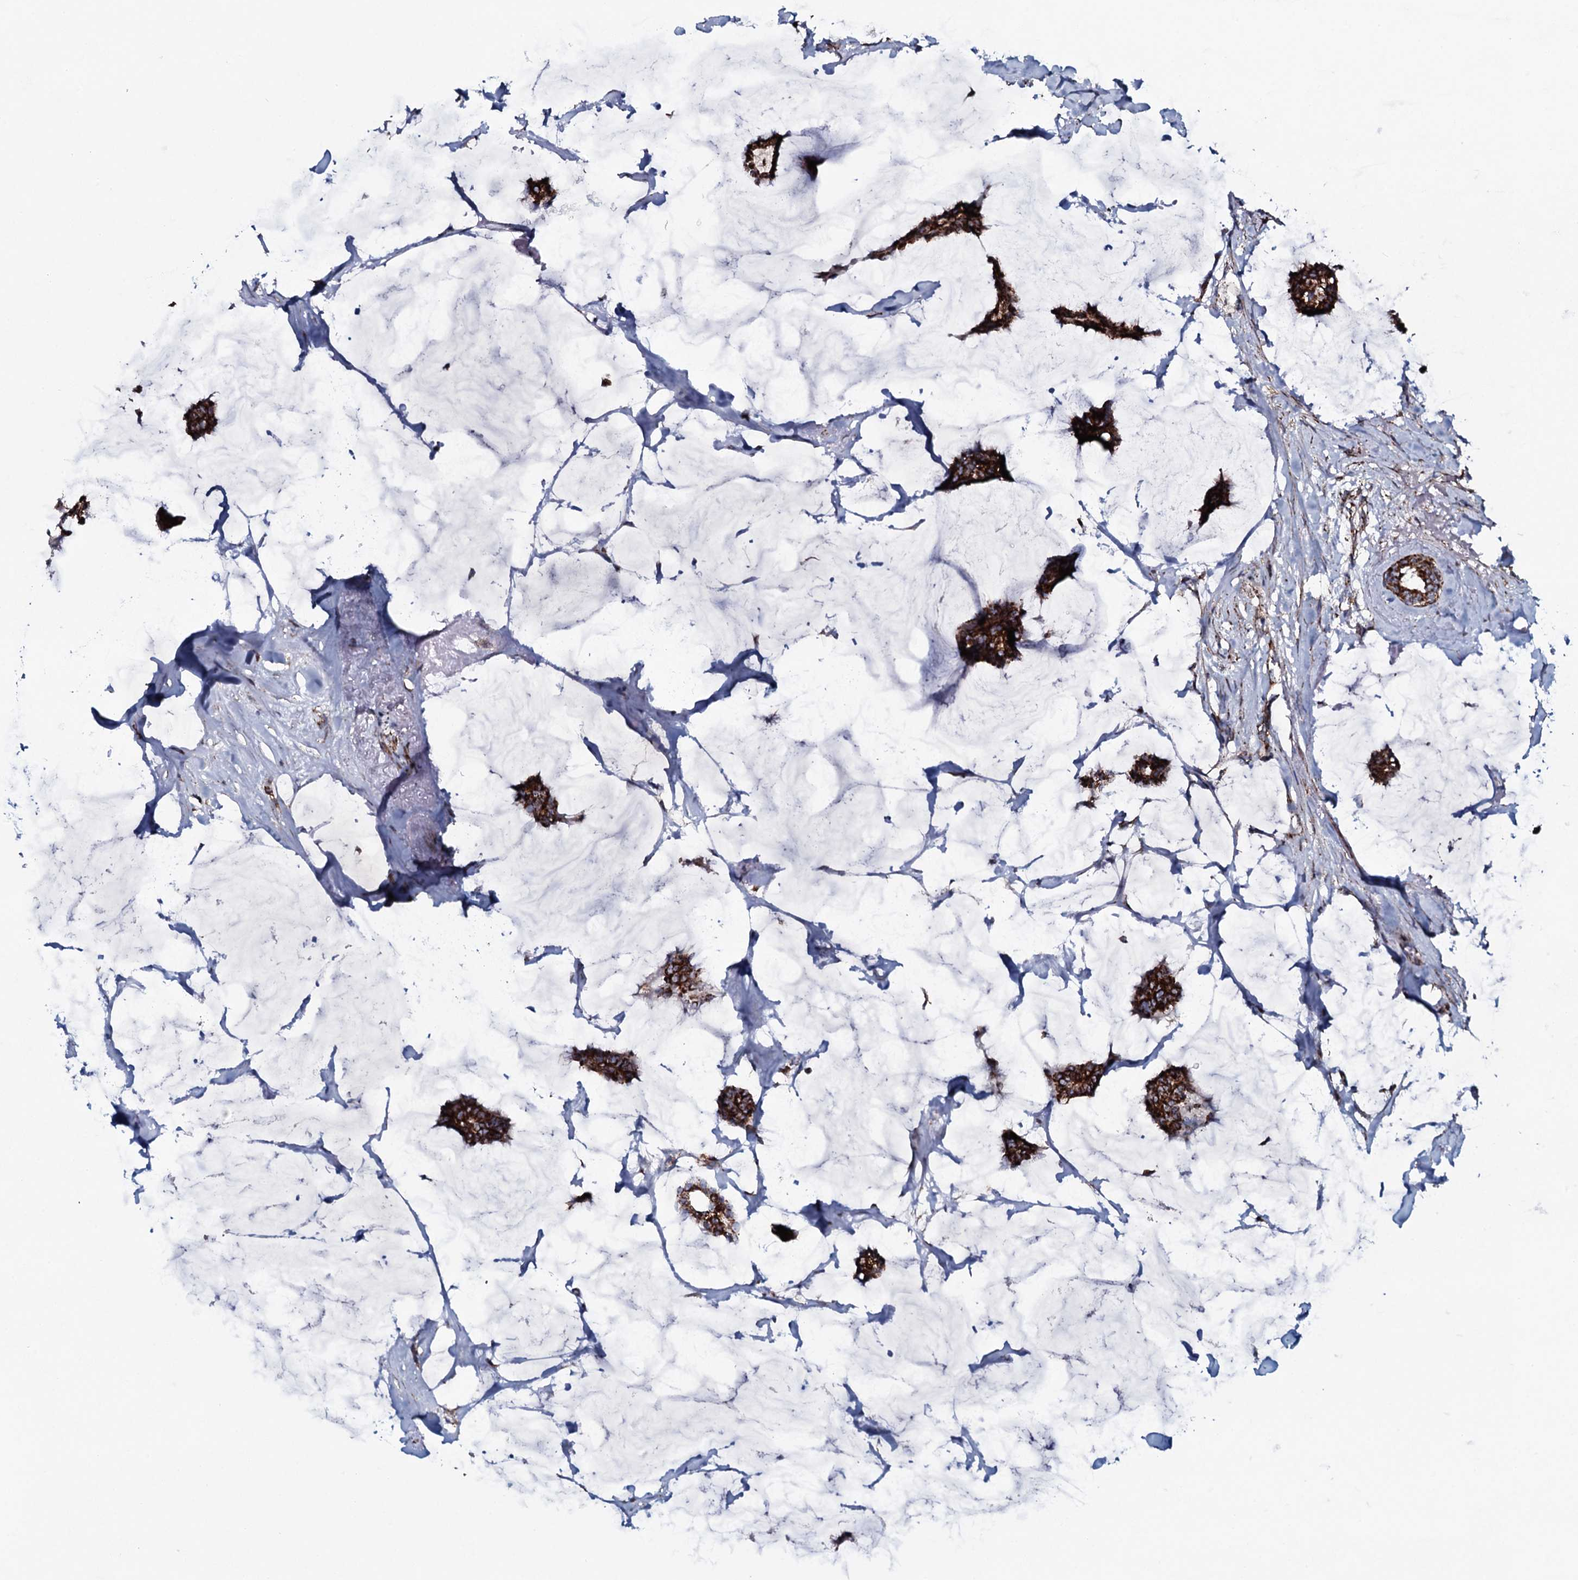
{"staining": {"intensity": "strong", "quantity": ">75%", "location": "cytoplasmic/membranous"}, "tissue": "breast cancer", "cell_type": "Tumor cells", "image_type": "cancer", "snomed": [{"axis": "morphology", "description": "Duct carcinoma"}, {"axis": "topography", "description": "Breast"}], "caption": "Human breast cancer (invasive ductal carcinoma) stained for a protein (brown) displays strong cytoplasmic/membranous positive positivity in about >75% of tumor cells.", "gene": "EVC2", "patient": {"sex": "female", "age": 93}}